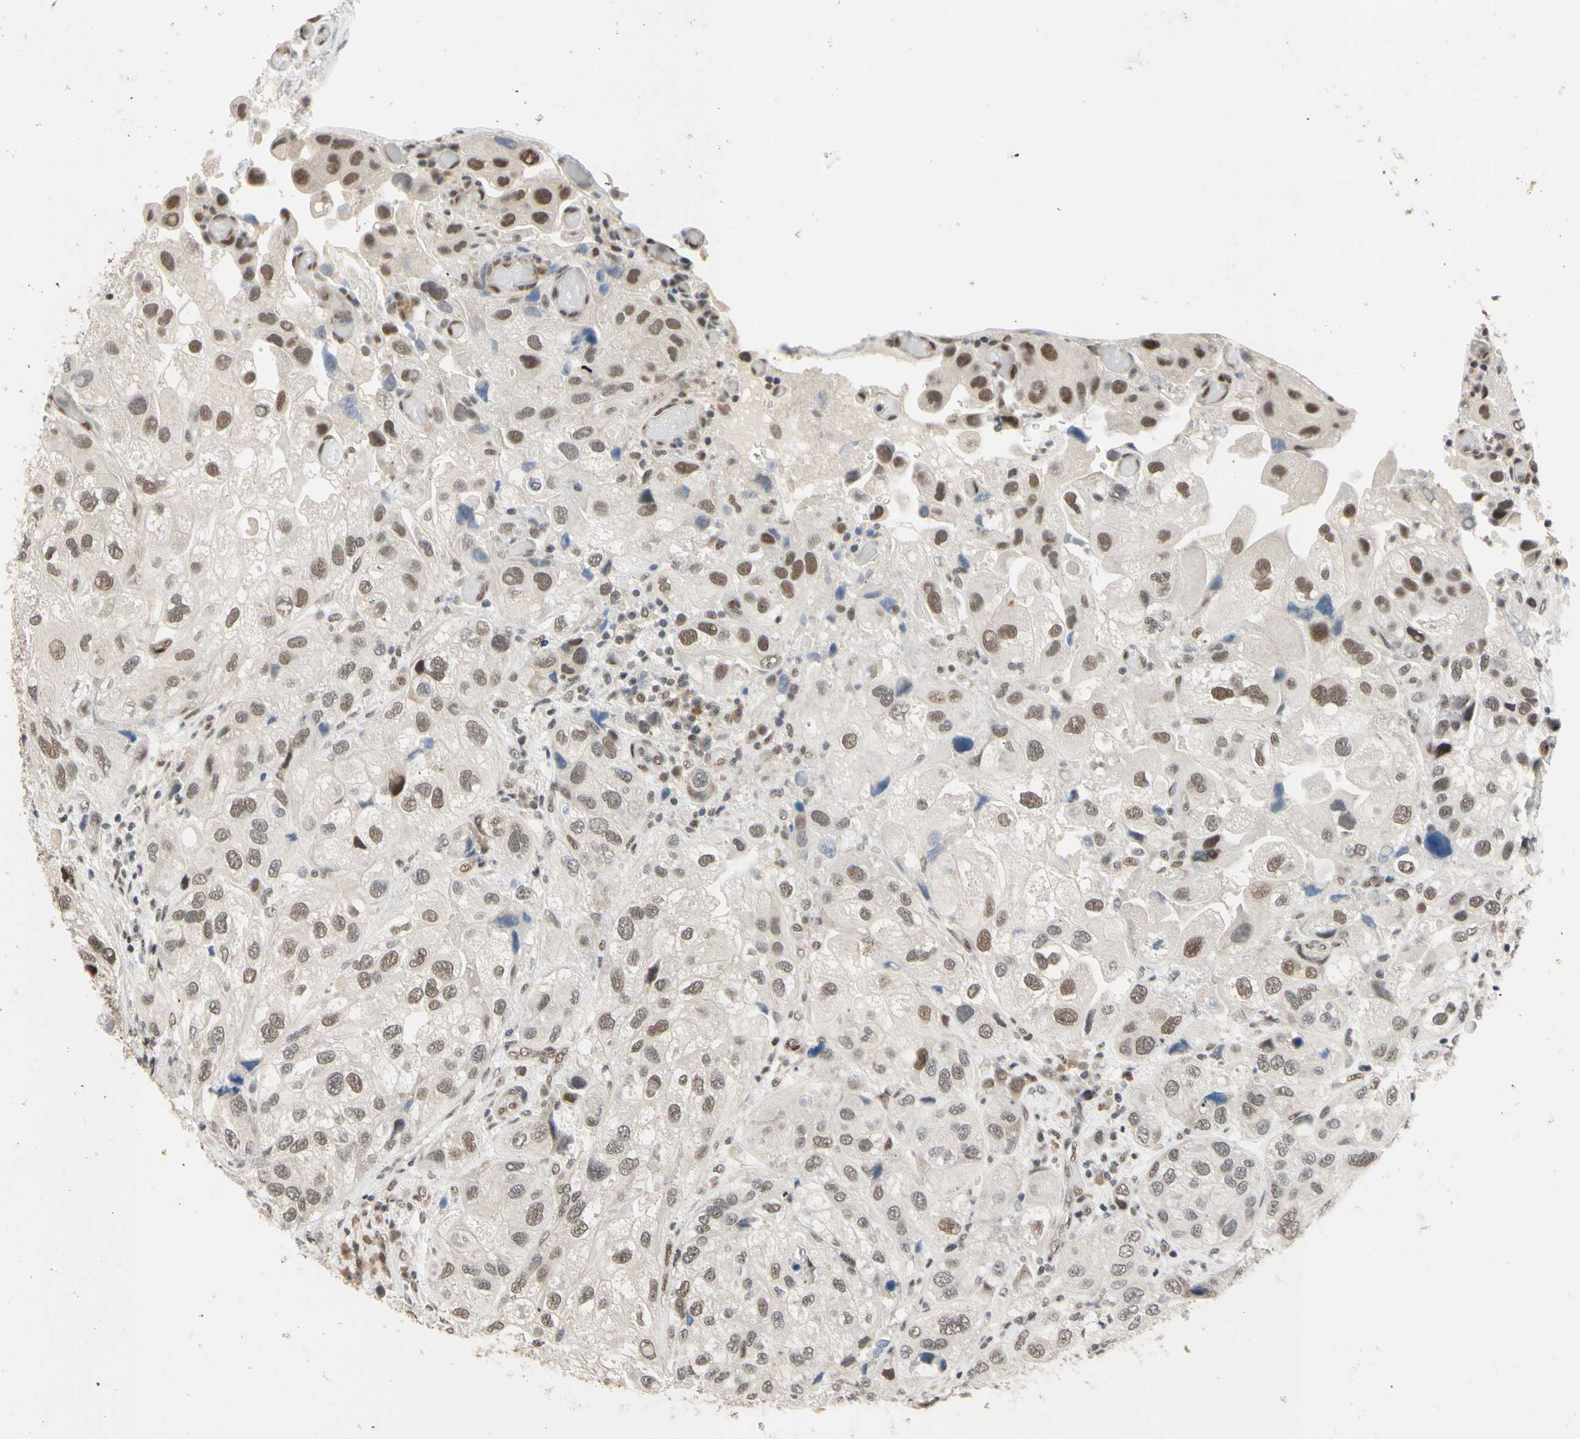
{"staining": {"intensity": "weak", "quantity": ">75%", "location": "nuclear"}, "tissue": "urothelial cancer", "cell_type": "Tumor cells", "image_type": "cancer", "snomed": [{"axis": "morphology", "description": "Urothelial carcinoma, High grade"}, {"axis": "topography", "description": "Urinary bladder"}], "caption": "Immunohistochemical staining of urothelial cancer reveals low levels of weak nuclear protein staining in about >75% of tumor cells.", "gene": "TAF4", "patient": {"sex": "female", "age": 64}}